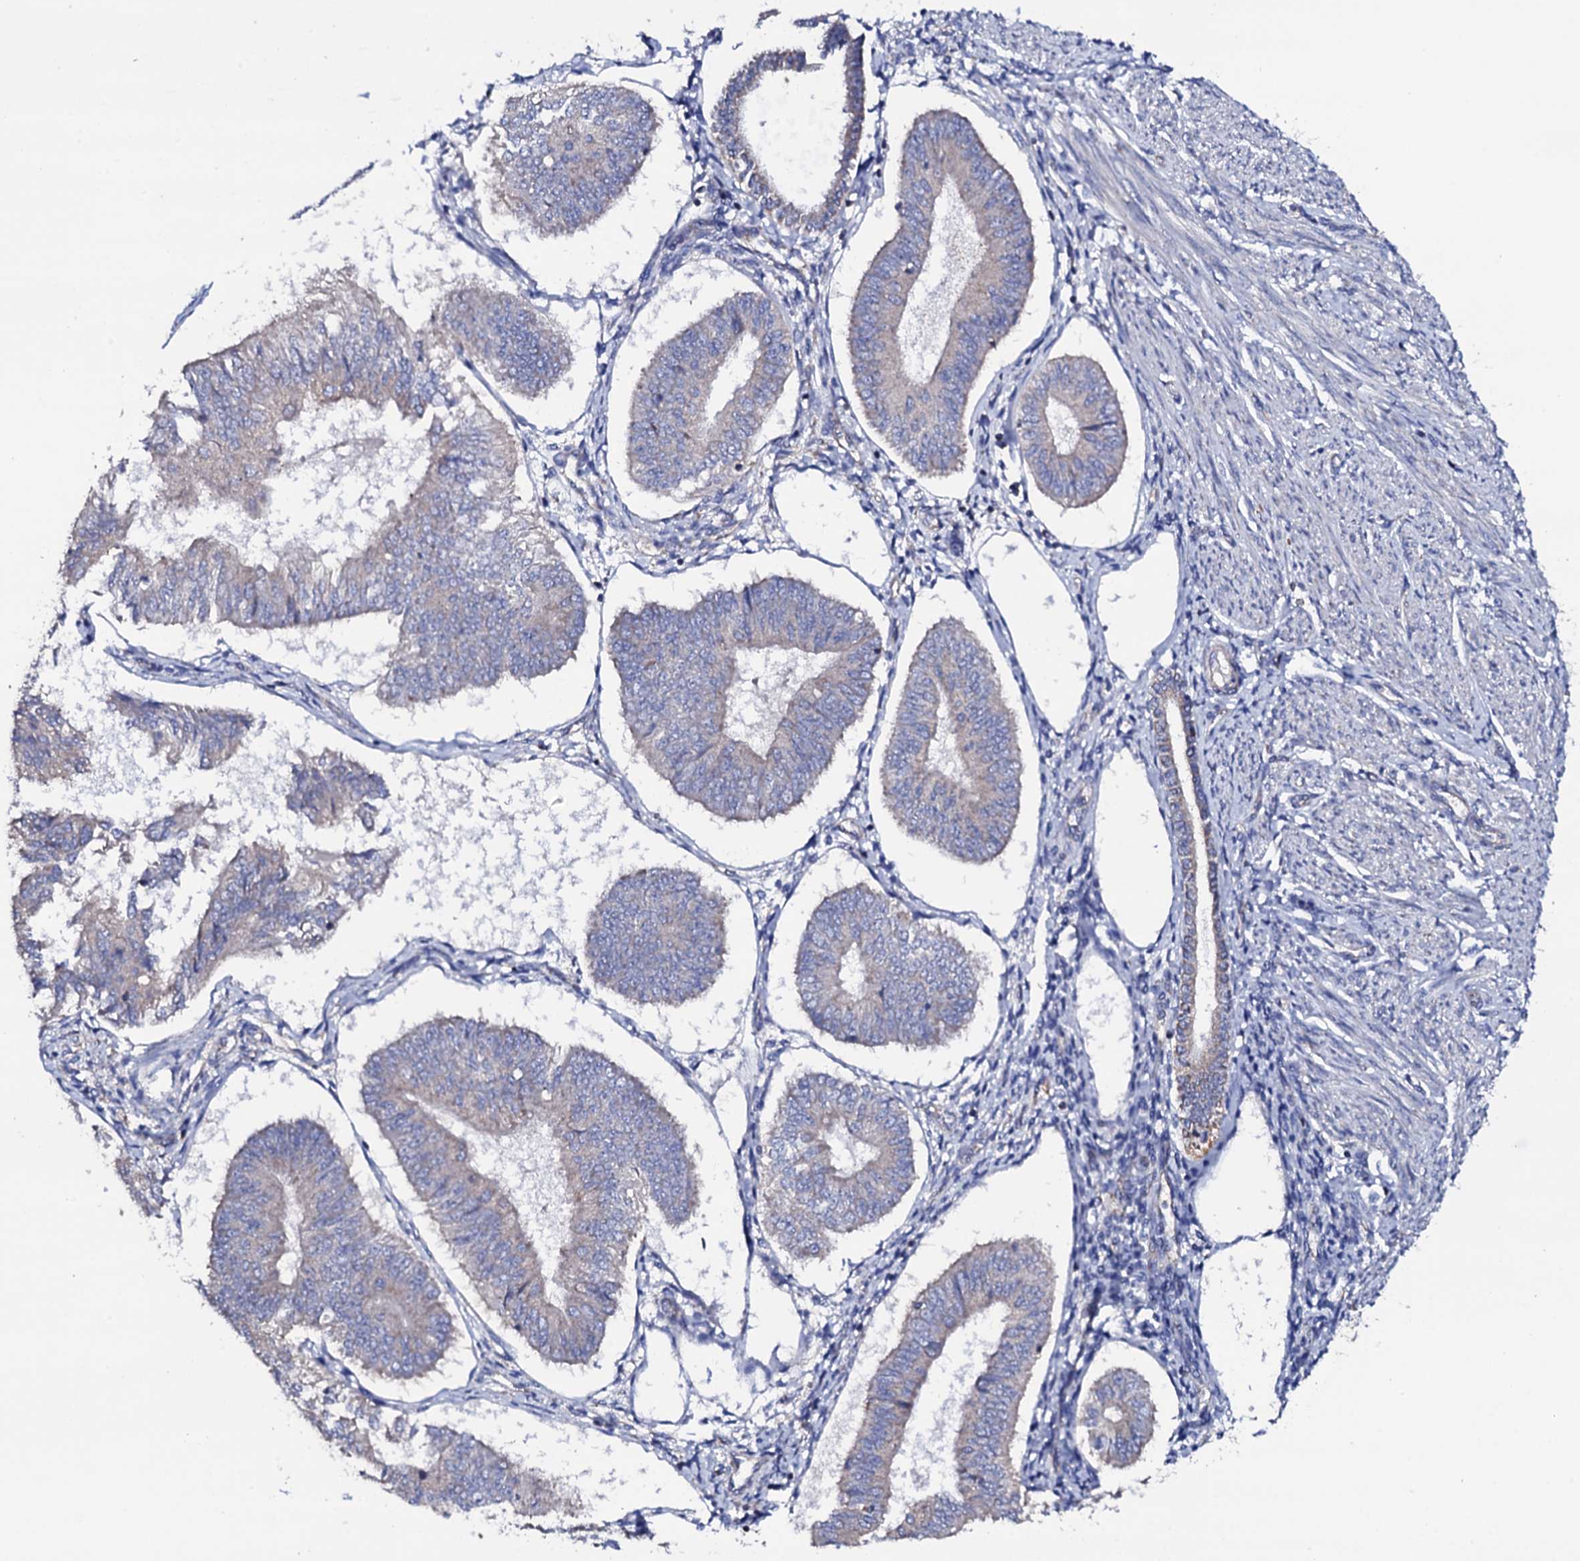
{"staining": {"intensity": "negative", "quantity": "none", "location": "none"}, "tissue": "endometrial cancer", "cell_type": "Tumor cells", "image_type": "cancer", "snomed": [{"axis": "morphology", "description": "Adenocarcinoma, NOS"}, {"axis": "topography", "description": "Endometrium"}], "caption": "Immunohistochemical staining of endometrial cancer (adenocarcinoma) reveals no significant positivity in tumor cells. (Brightfield microscopy of DAB immunohistochemistry at high magnification).", "gene": "TCAF2", "patient": {"sex": "female", "age": 58}}